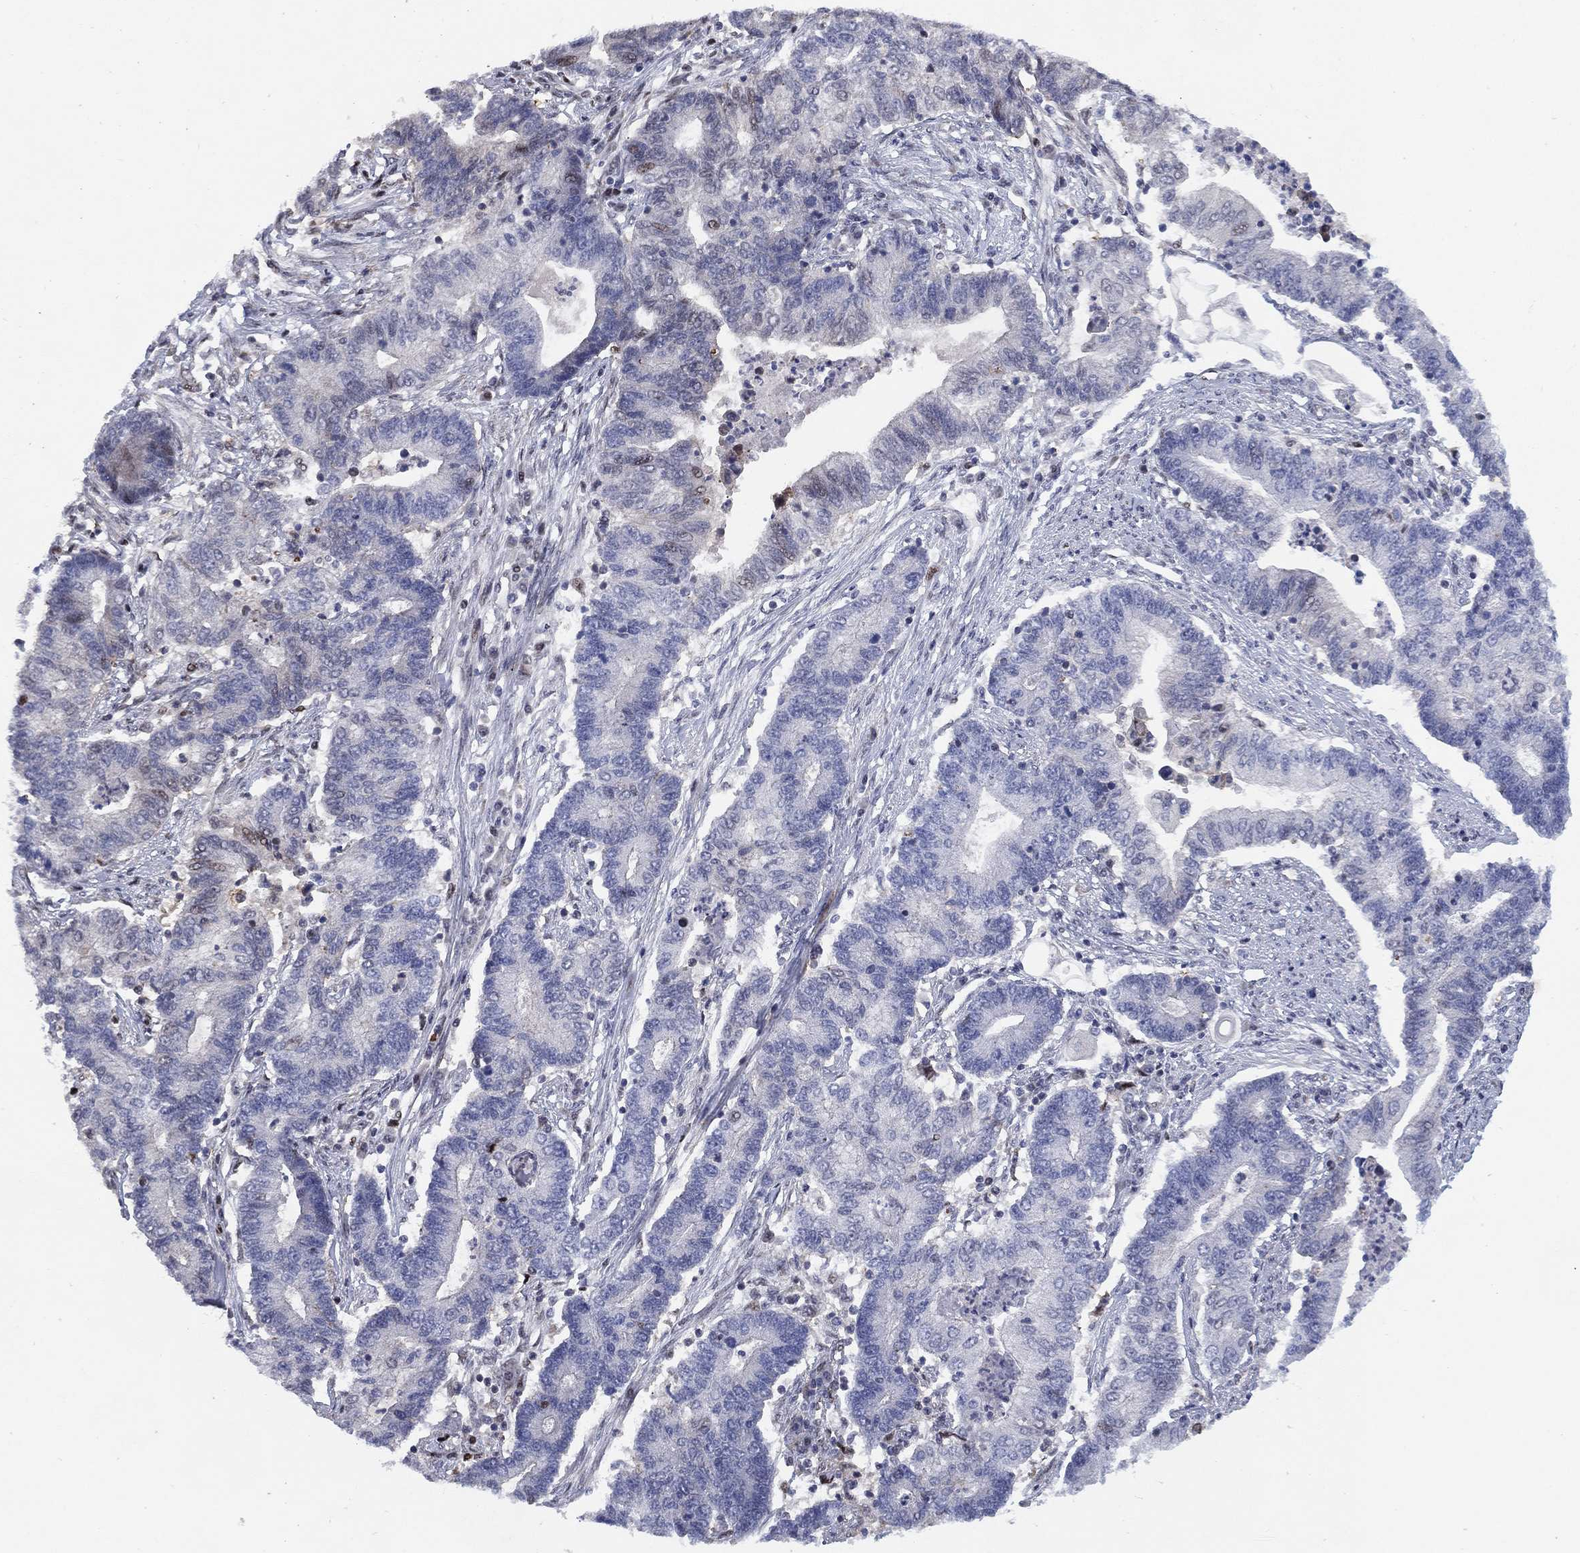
{"staining": {"intensity": "negative", "quantity": "none", "location": "none"}, "tissue": "endometrial cancer", "cell_type": "Tumor cells", "image_type": "cancer", "snomed": [{"axis": "morphology", "description": "Adenocarcinoma, NOS"}, {"axis": "topography", "description": "Uterus"}, {"axis": "topography", "description": "Endometrium"}], "caption": "Immunohistochemistry (IHC) image of neoplastic tissue: endometrial adenocarcinoma stained with DAB reveals no significant protein positivity in tumor cells.", "gene": "SLC4A4", "patient": {"sex": "female", "age": 54}}